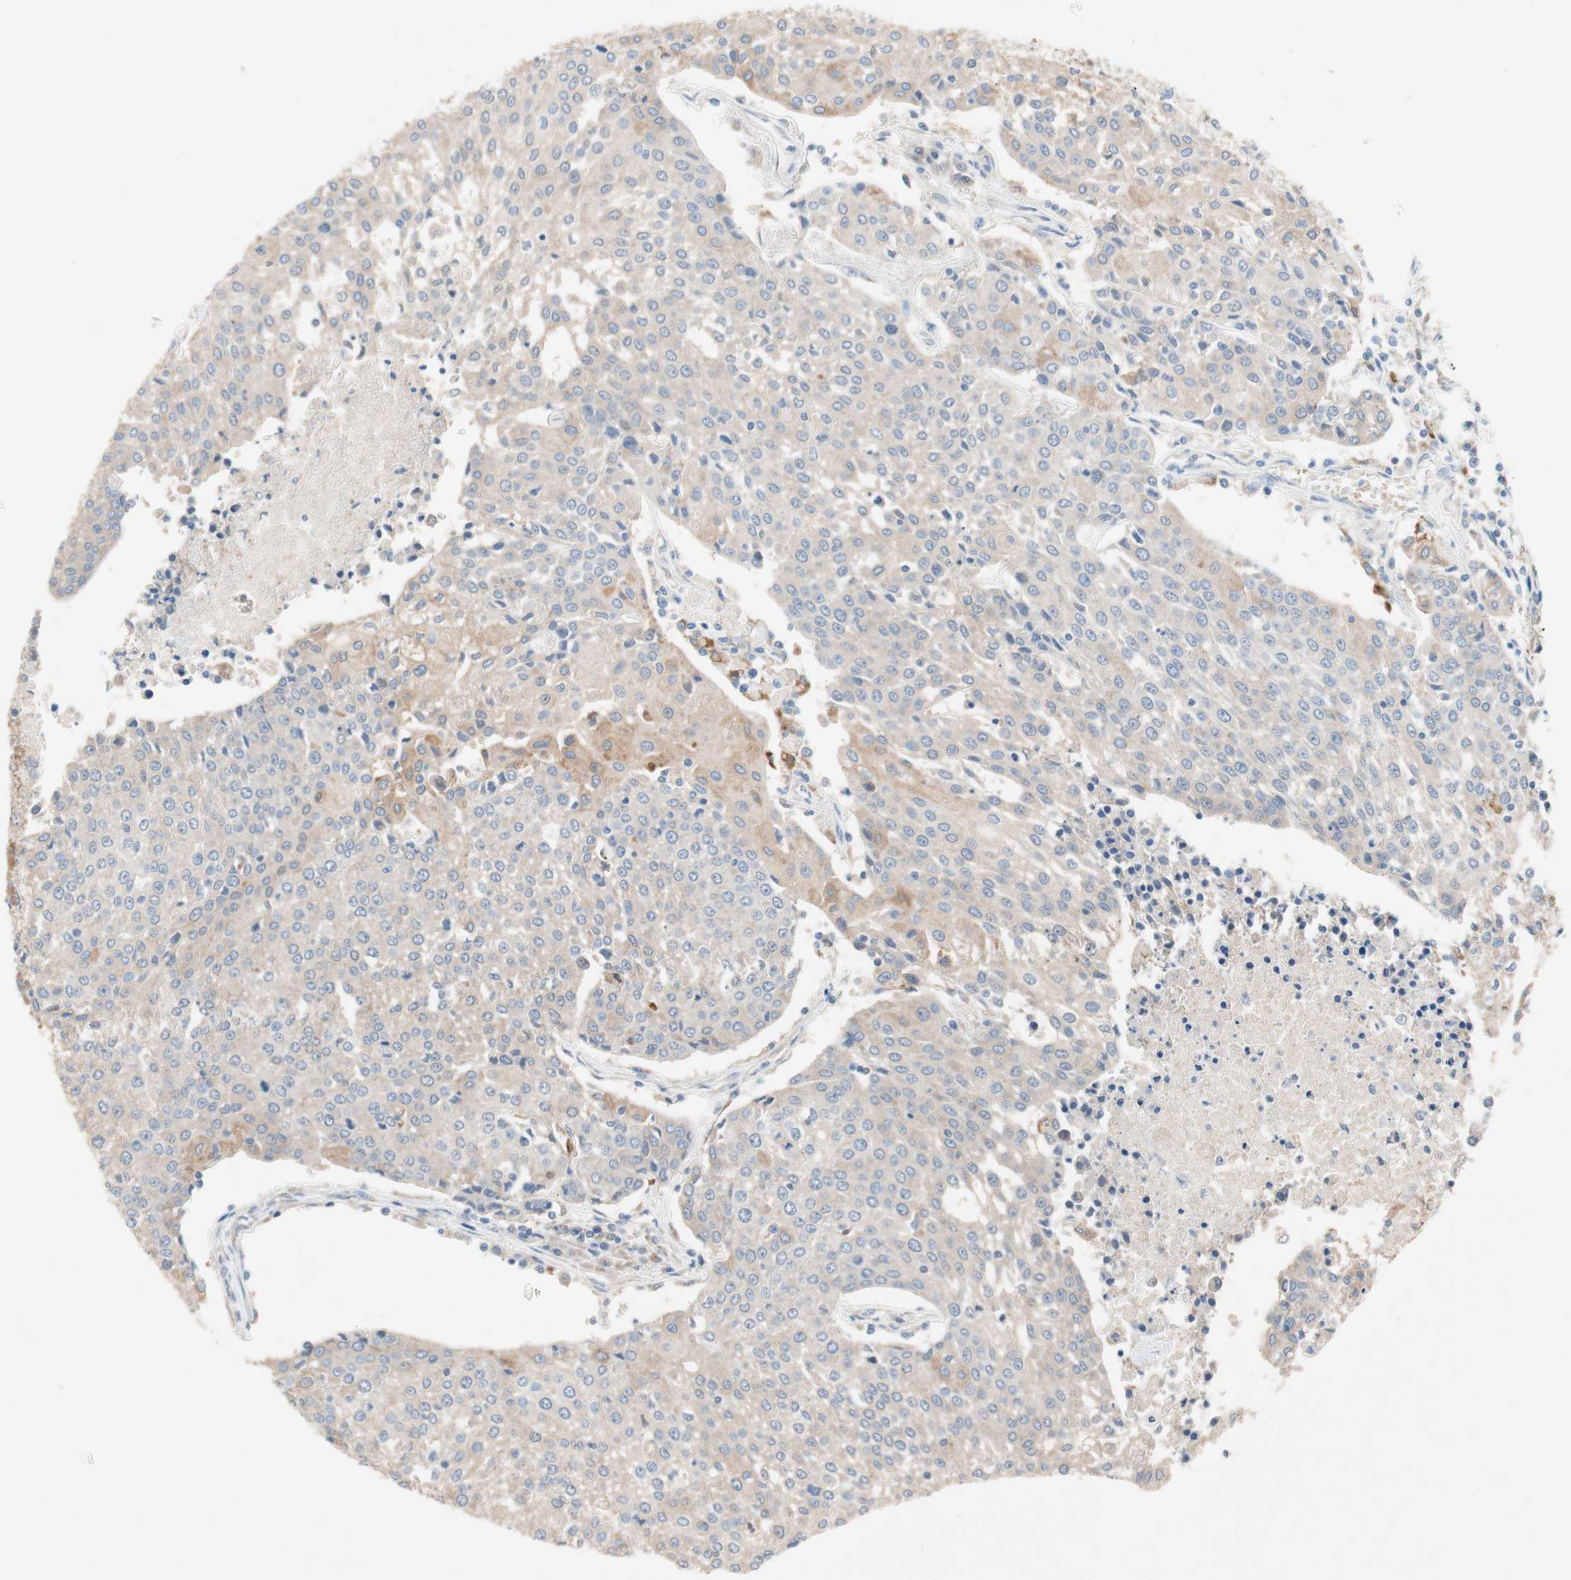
{"staining": {"intensity": "weak", "quantity": "25%-75%", "location": "cytoplasmic/membranous"}, "tissue": "urothelial cancer", "cell_type": "Tumor cells", "image_type": "cancer", "snomed": [{"axis": "morphology", "description": "Urothelial carcinoma, High grade"}, {"axis": "topography", "description": "Urinary bladder"}], "caption": "Immunohistochemical staining of high-grade urothelial carcinoma demonstrates low levels of weak cytoplasmic/membranous protein positivity in approximately 25%-75% of tumor cells. (Stains: DAB in brown, nuclei in blue, Microscopy: brightfield microscopy at high magnification).", "gene": "GLUL", "patient": {"sex": "female", "age": 85}}